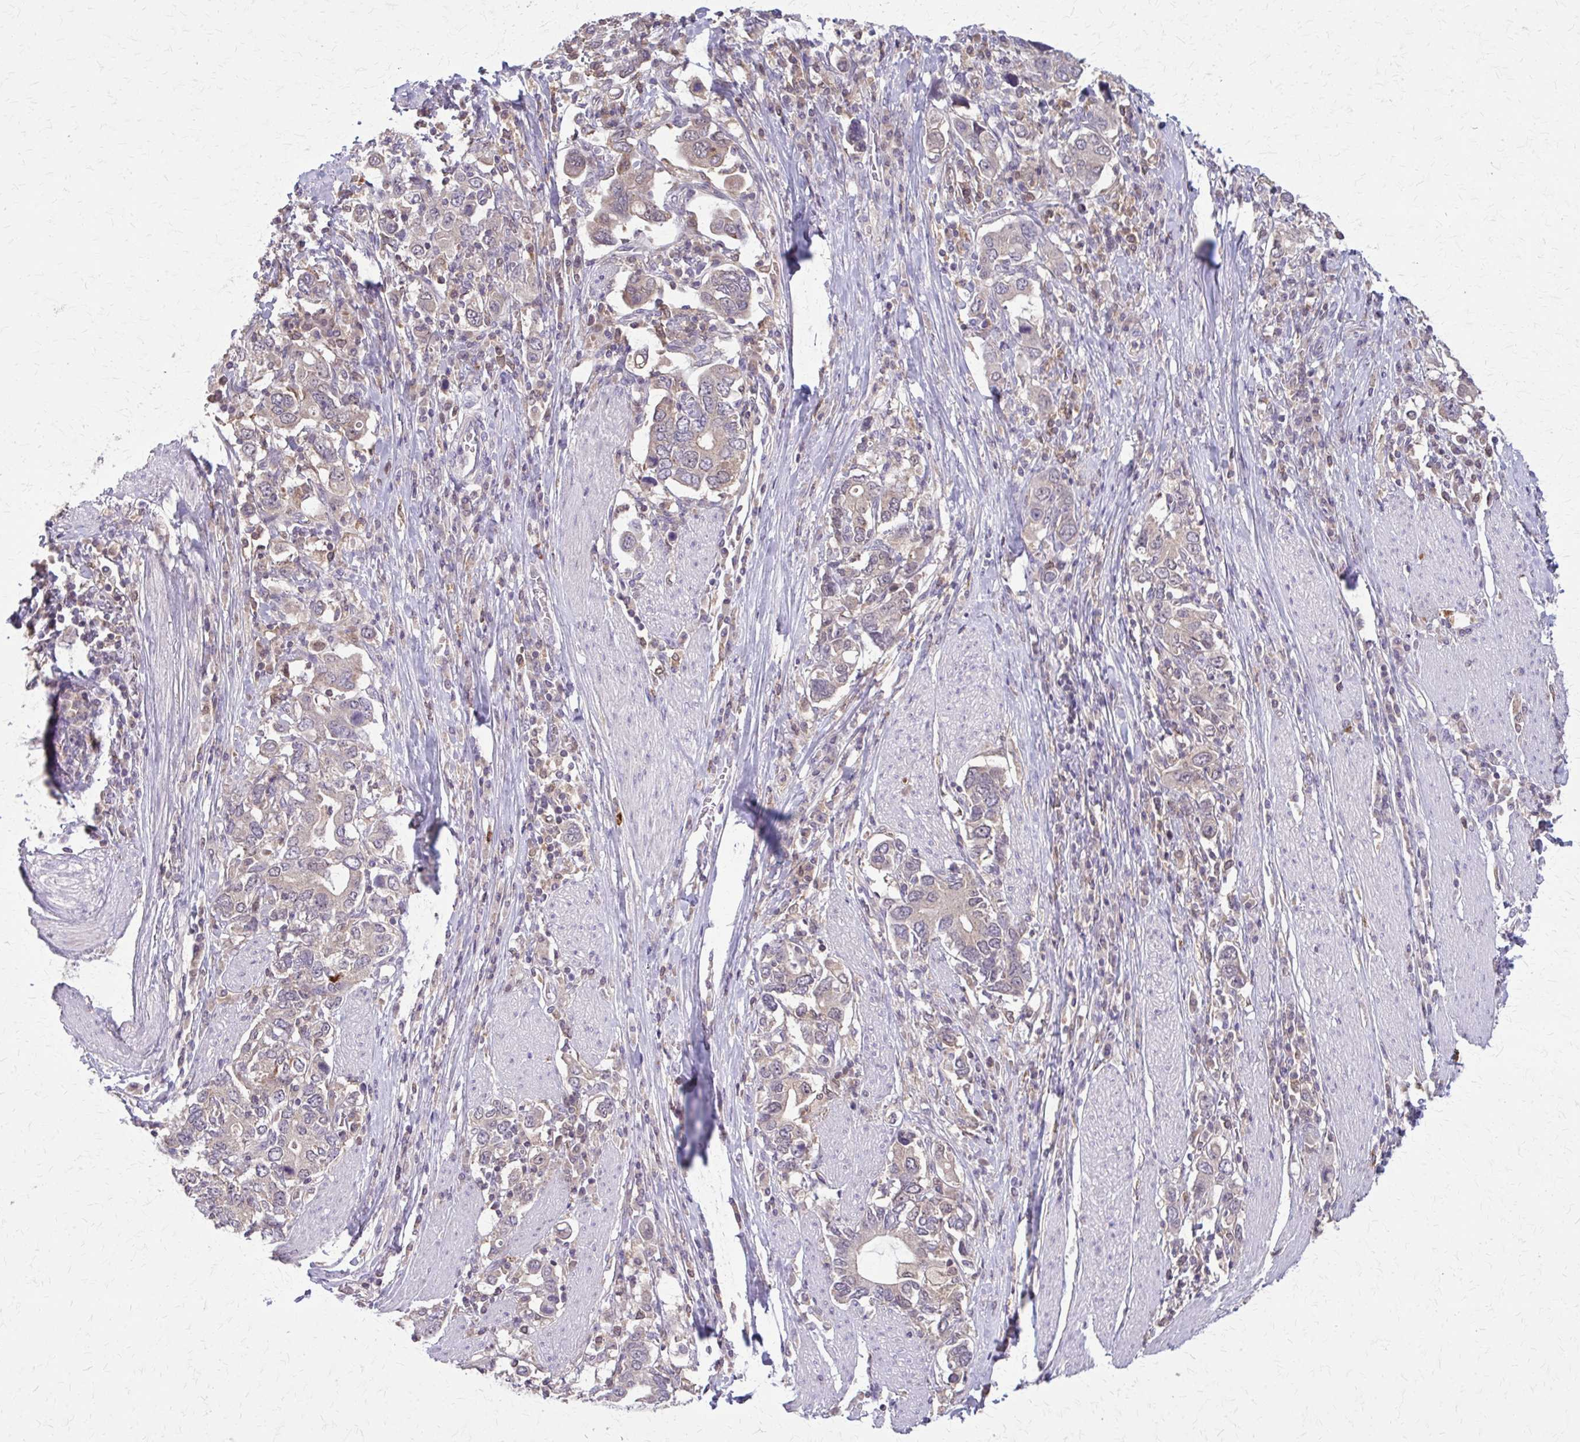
{"staining": {"intensity": "weak", "quantity": "<25%", "location": "cytoplasmic/membranous"}, "tissue": "stomach cancer", "cell_type": "Tumor cells", "image_type": "cancer", "snomed": [{"axis": "morphology", "description": "Adenocarcinoma, NOS"}, {"axis": "topography", "description": "Stomach, upper"}, {"axis": "topography", "description": "Stomach"}], "caption": "Human stomach adenocarcinoma stained for a protein using immunohistochemistry reveals no staining in tumor cells.", "gene": "NRBF2", "patient": {"sex": "male", "age": 62}}